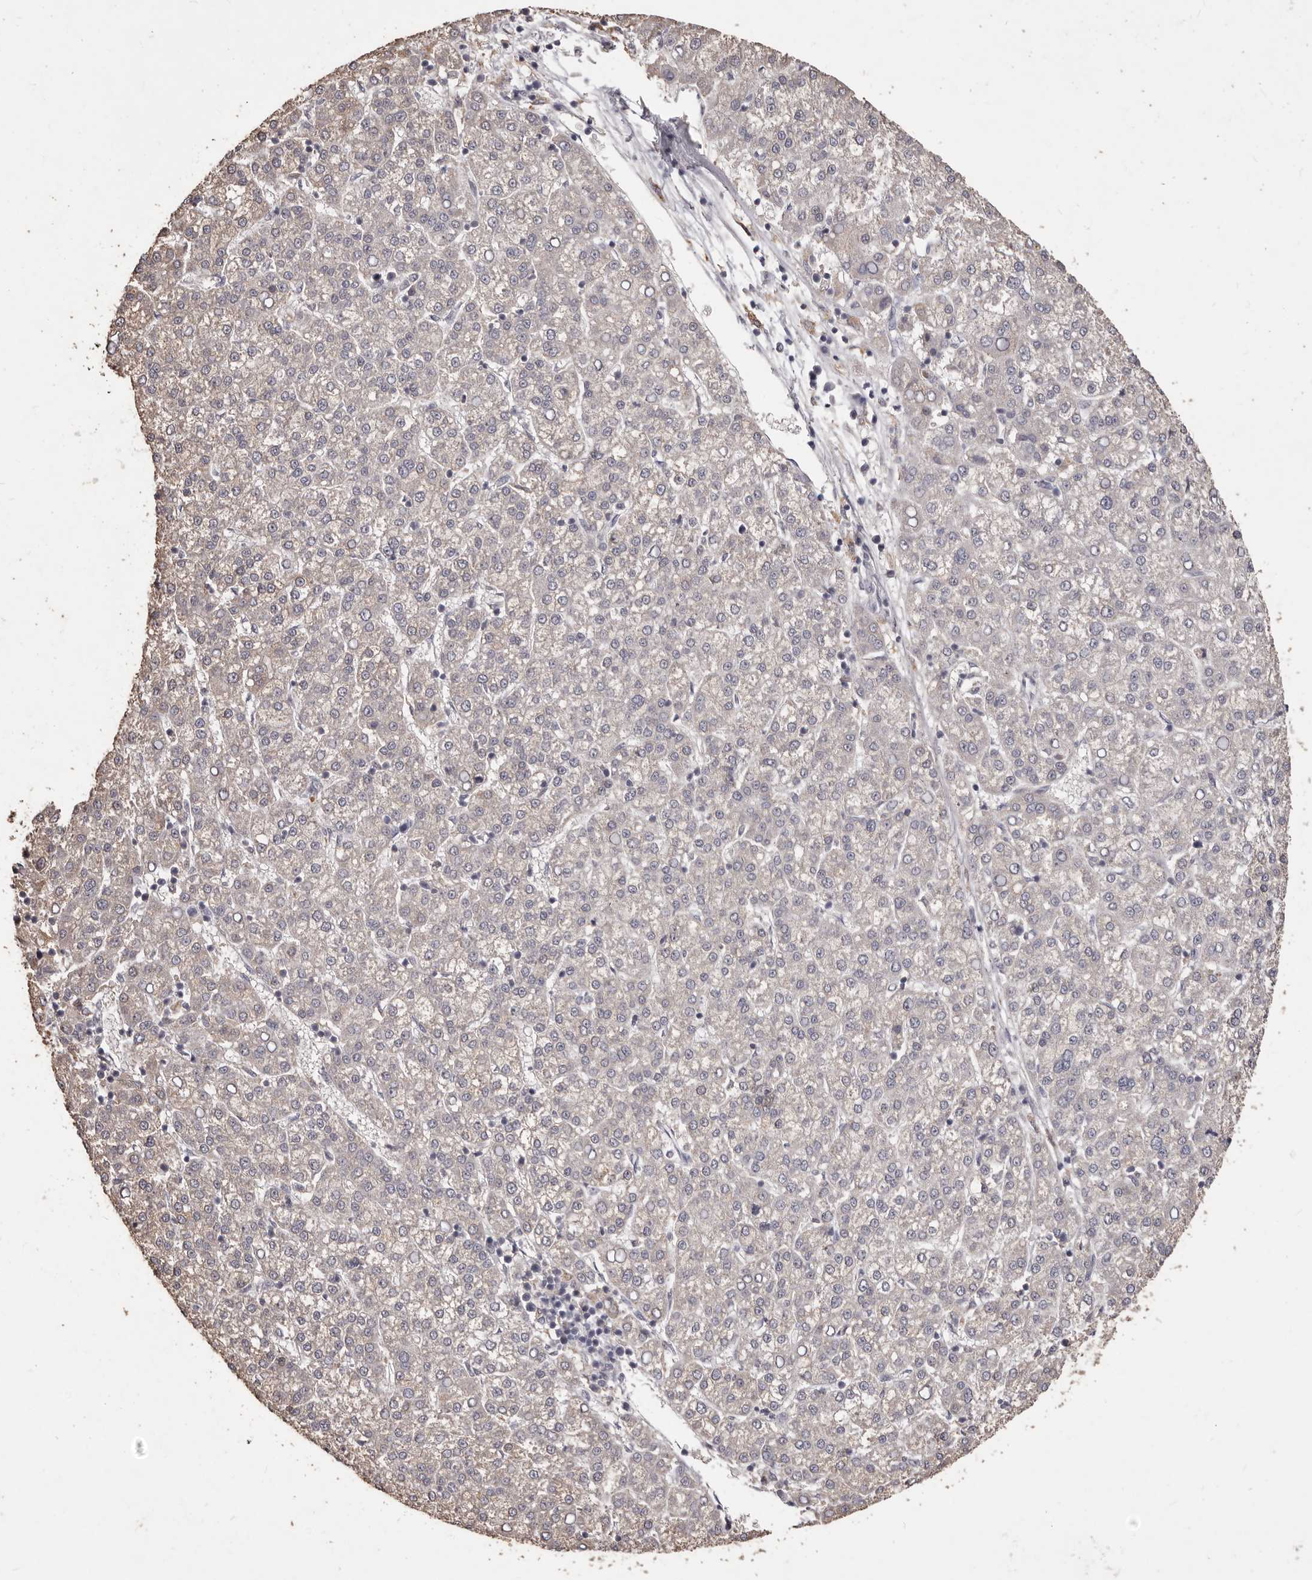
{"staining": {"intensity": "negative", "quantity": "none", "location": "none"}, "tissue": "liver cancer", "cell_type": "Tumor cells", "image_type": "cancer", "snomed": [{"axis": "morphology", "description": "Carcinoma, Hepatocellular, NOS"}, {"axis": "topography", "description": "Liver"}], "caption": "Tumor cells are negative for protein expression in human liver cancer.", "gene": "PRSS27", "patient": {"sex": "female", "age": 58}}